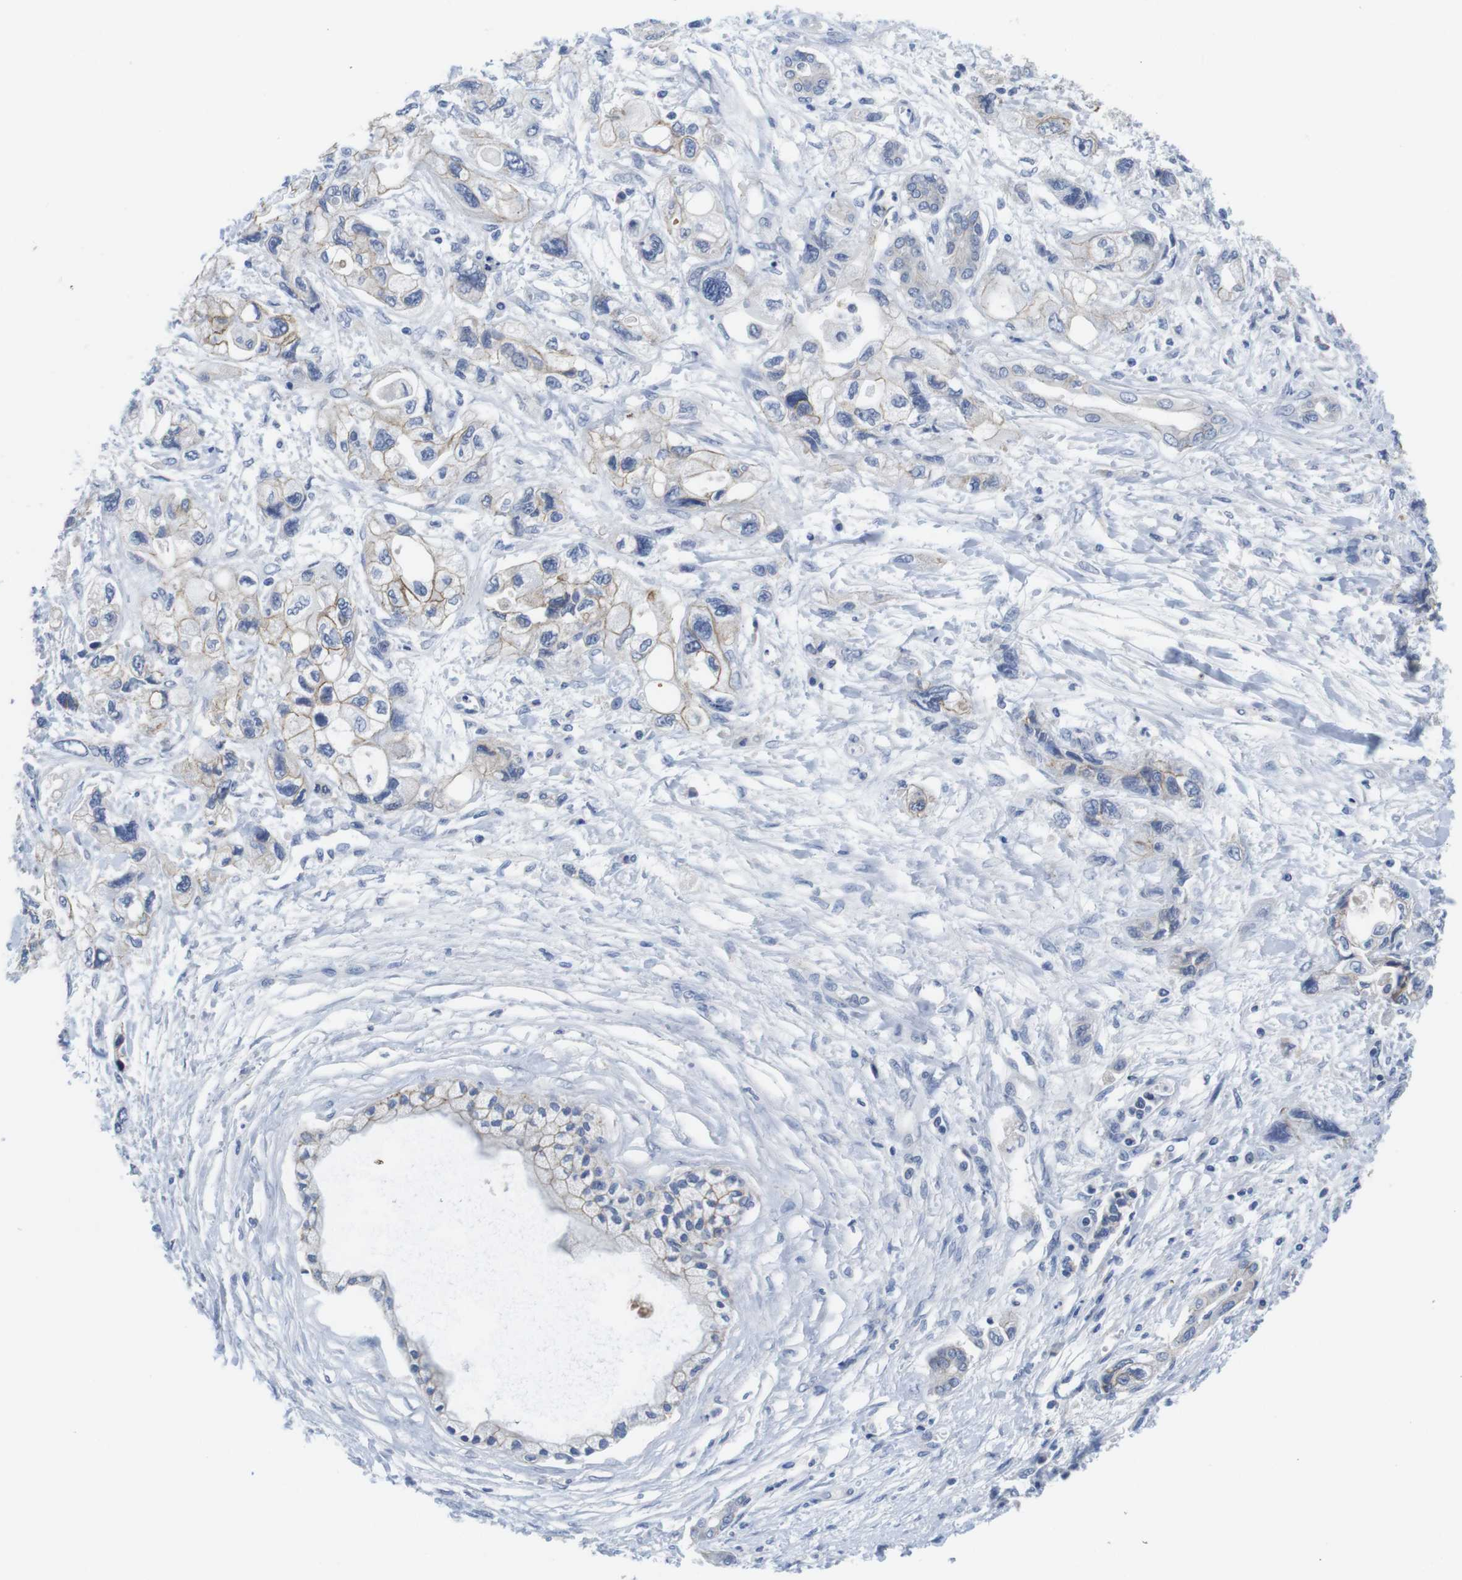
{"staining": {"intensity": "weak", "quantity": "<25%", "location": "cytoplasmic/membranous"}, "tissue": "pancreatic cancer", "cell_type": "Tumor cells", "image_type": "cancer", "snomed": [{"axis": "morphology", "description": "Adenocarcinoma, NOS"}, {"axis": "topography", "description": "Pancreas"}], "caption": "This is an immunohistochemistry histopathology image of pancreatic cancer (adenocarcinoma). There is no positivity in tumor cells.", "gene": "SCRIB", "patient": {"sex": "male", "age": 56}}